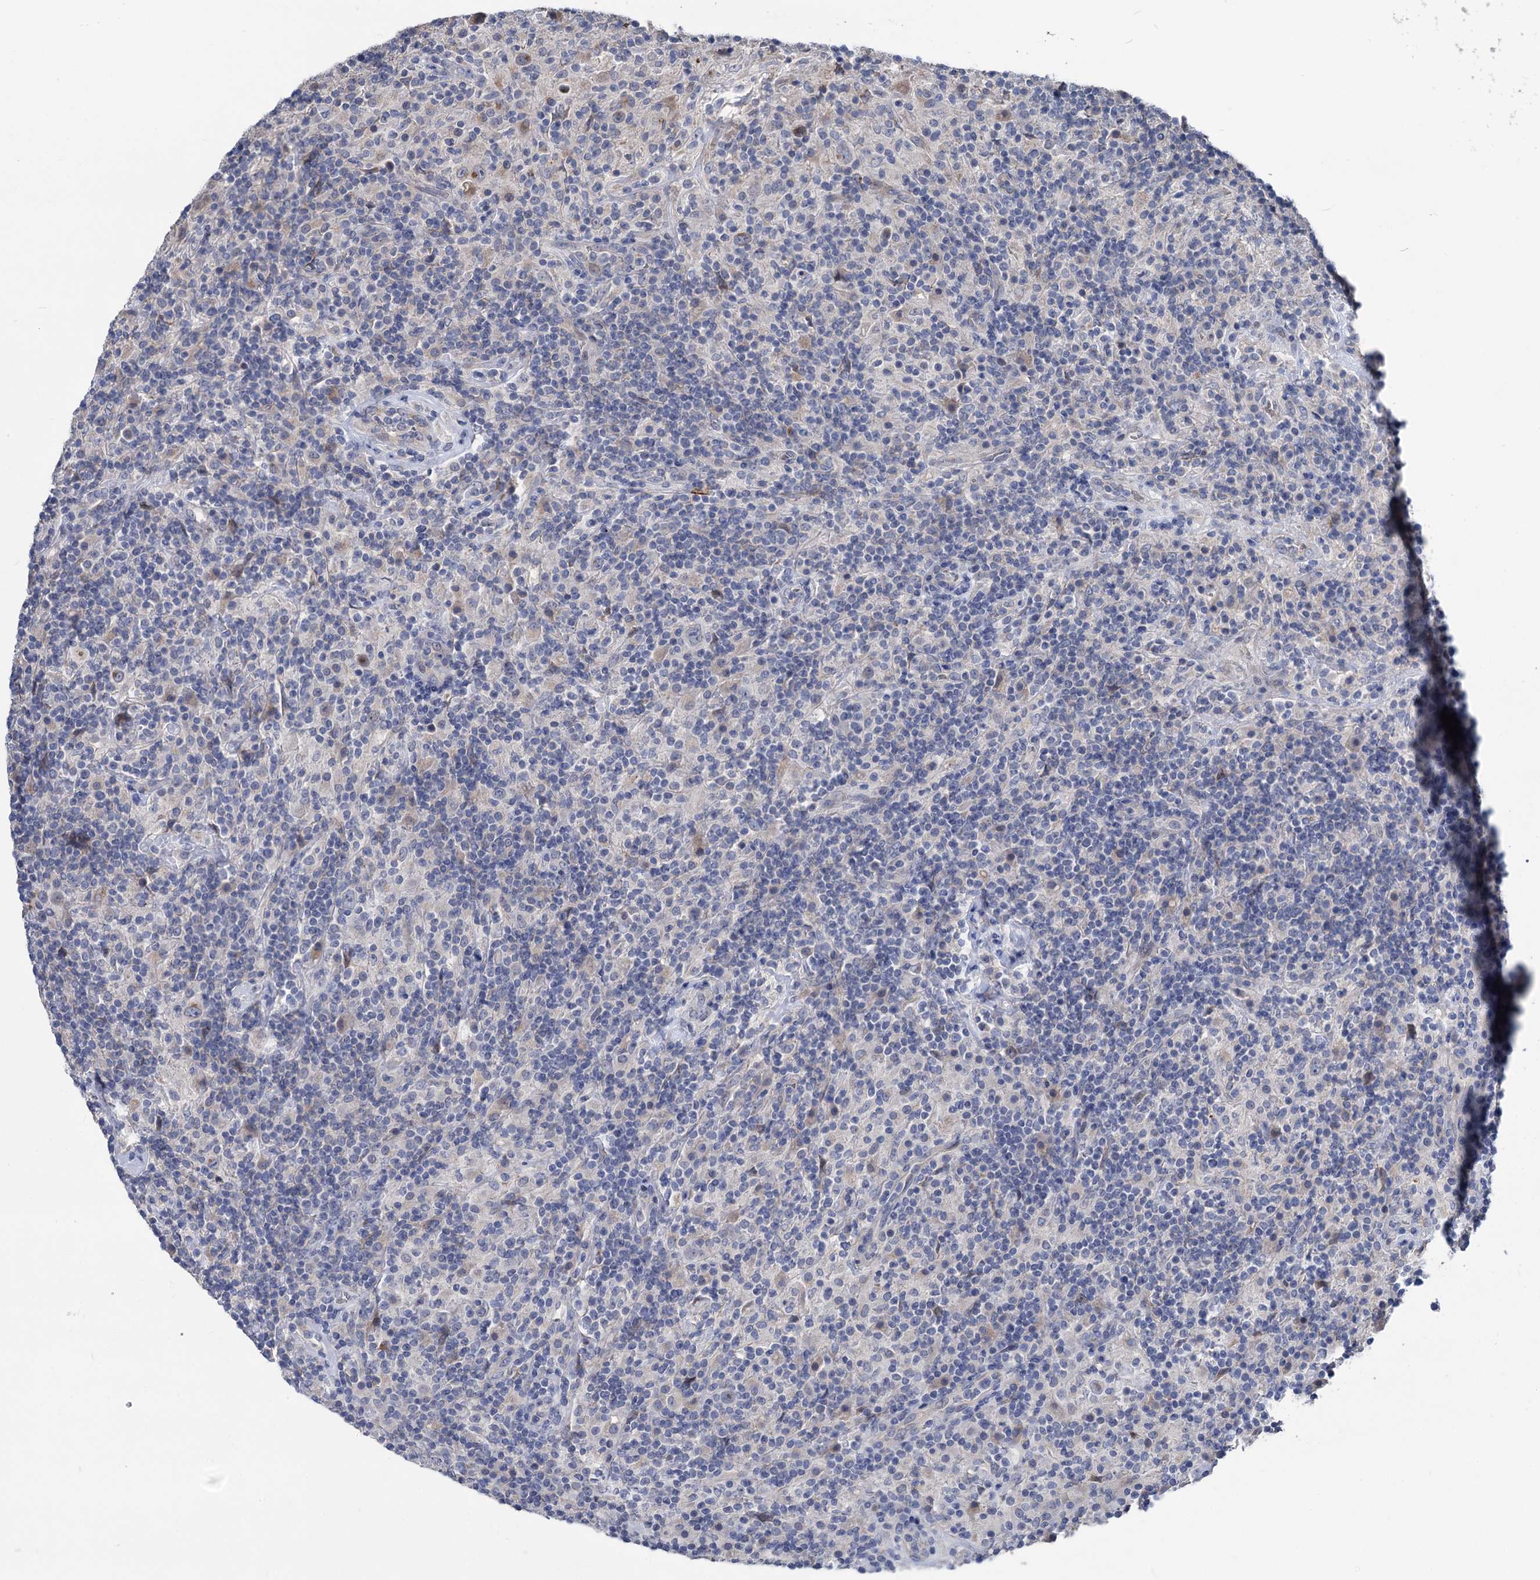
{"staining": {"intensity": "negative", "quantity": "none", "location": "none"}, "tissue": "lymphoma", "cell_type": "Tumor cells", "image_type": "cancer", "snomed": [{"axis": "morphology", "description": "Hodgkin's disease, NOS"}, {"axis": "topography", "description": "Lymph node"}], "caption": "Immunohistochemistry histopathology image of Hodgkin's disease stained for a protein (brown), which demonstrates no staining in tumor cells. (DAB IHC with hematoxylin counter stain).", "gene": "SMAGP", "patient": {"sex": "male", "age": 70}}